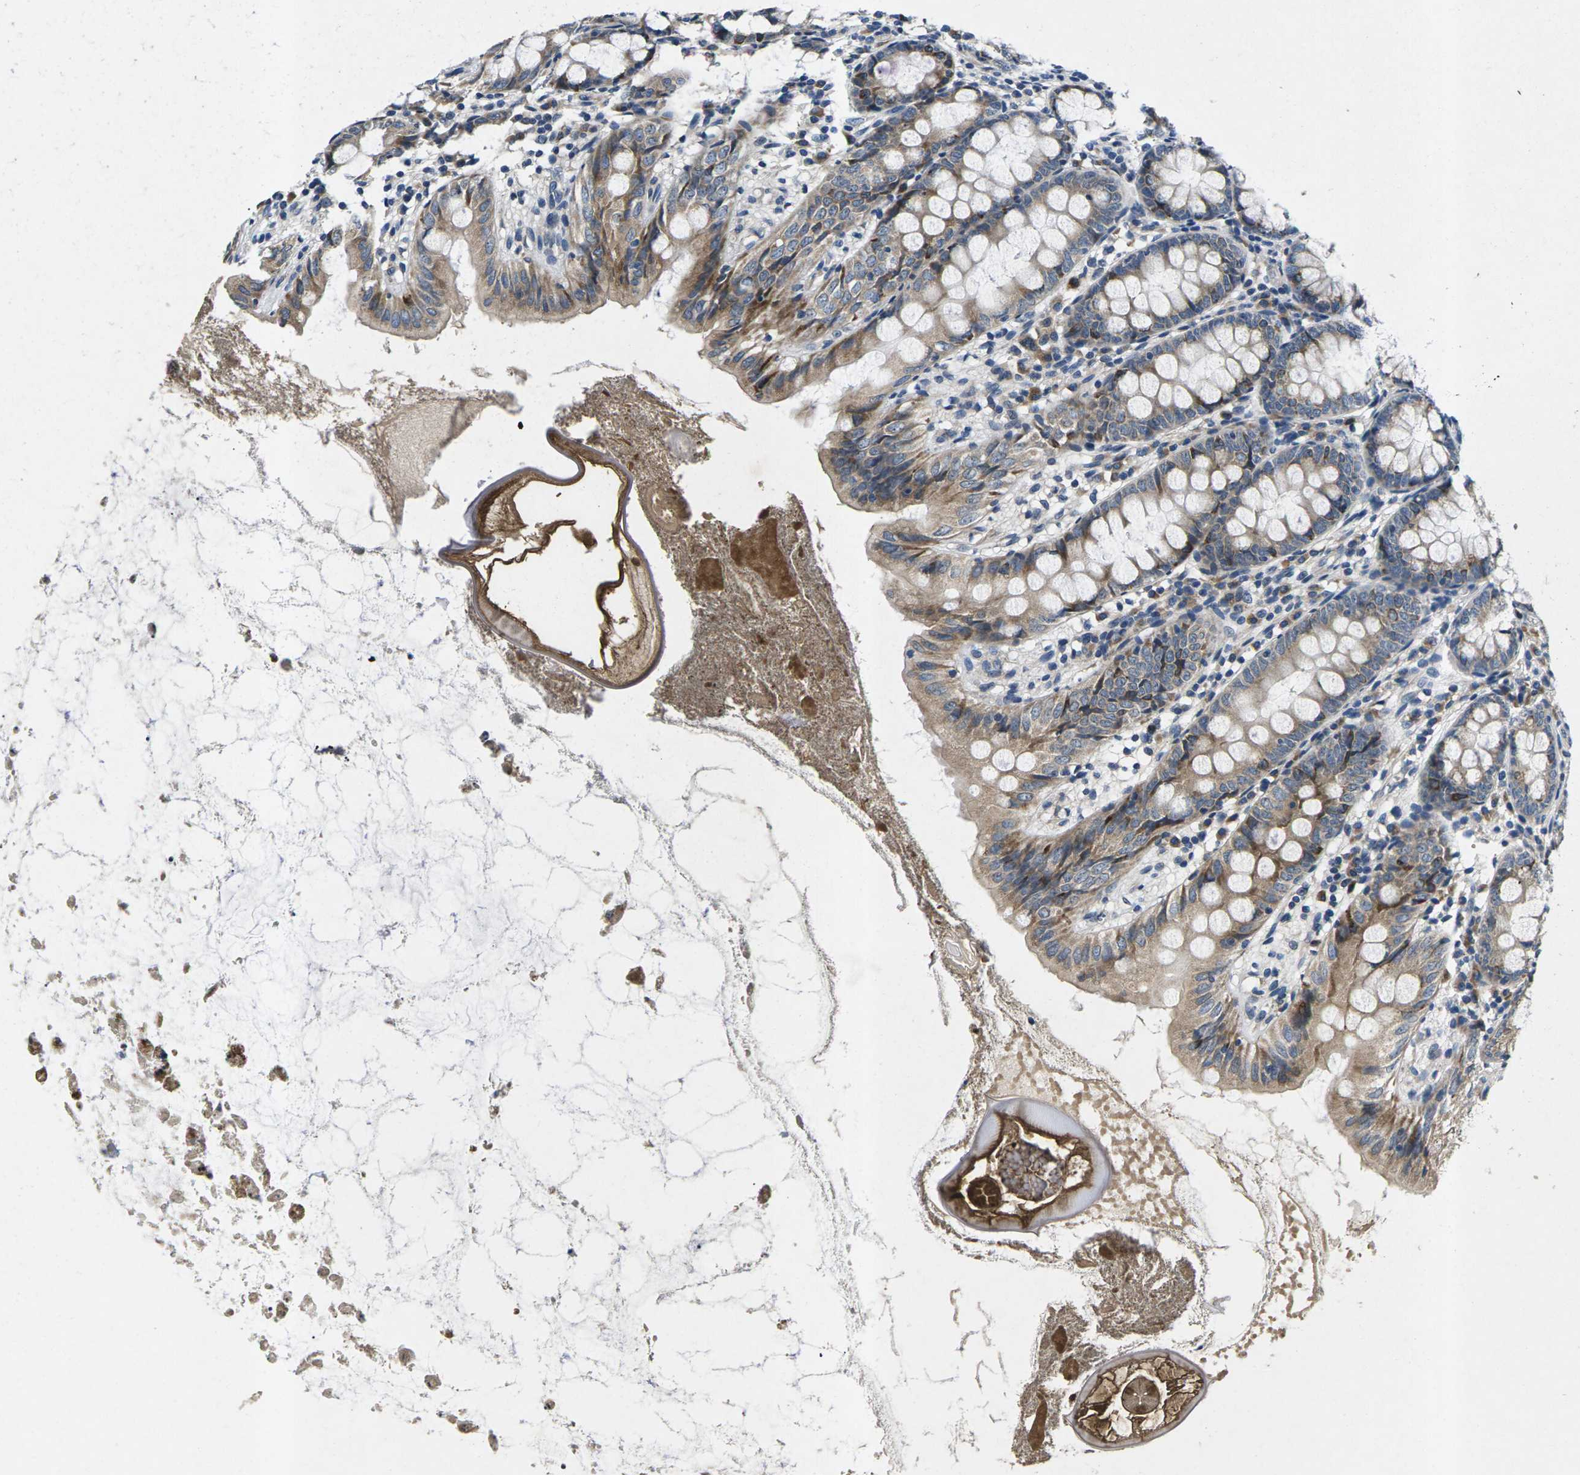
{"staining": {"intensity": "weak", "quantity": ">75%", "location": "cytoplasmic/membranous"}, "tissue": "appendix", "cell_type": "Glandular cells", "image_type": "normal", "snomed": [{"axis": "morphology", "description": "Normal tissue, NOS"}, {"axis": "topography", "description": "Appendix"}], "caption": "IHC (DAB) staining of normal appendix reveals weak cytoplasmic/membranous protein expression in about >75% of glandular cells. Immunohistochemistry stains the protein in brown and the nuclei are stained blue.", "gene": "ERGIC3", "patient": {"sex": "female", "age": 77}}